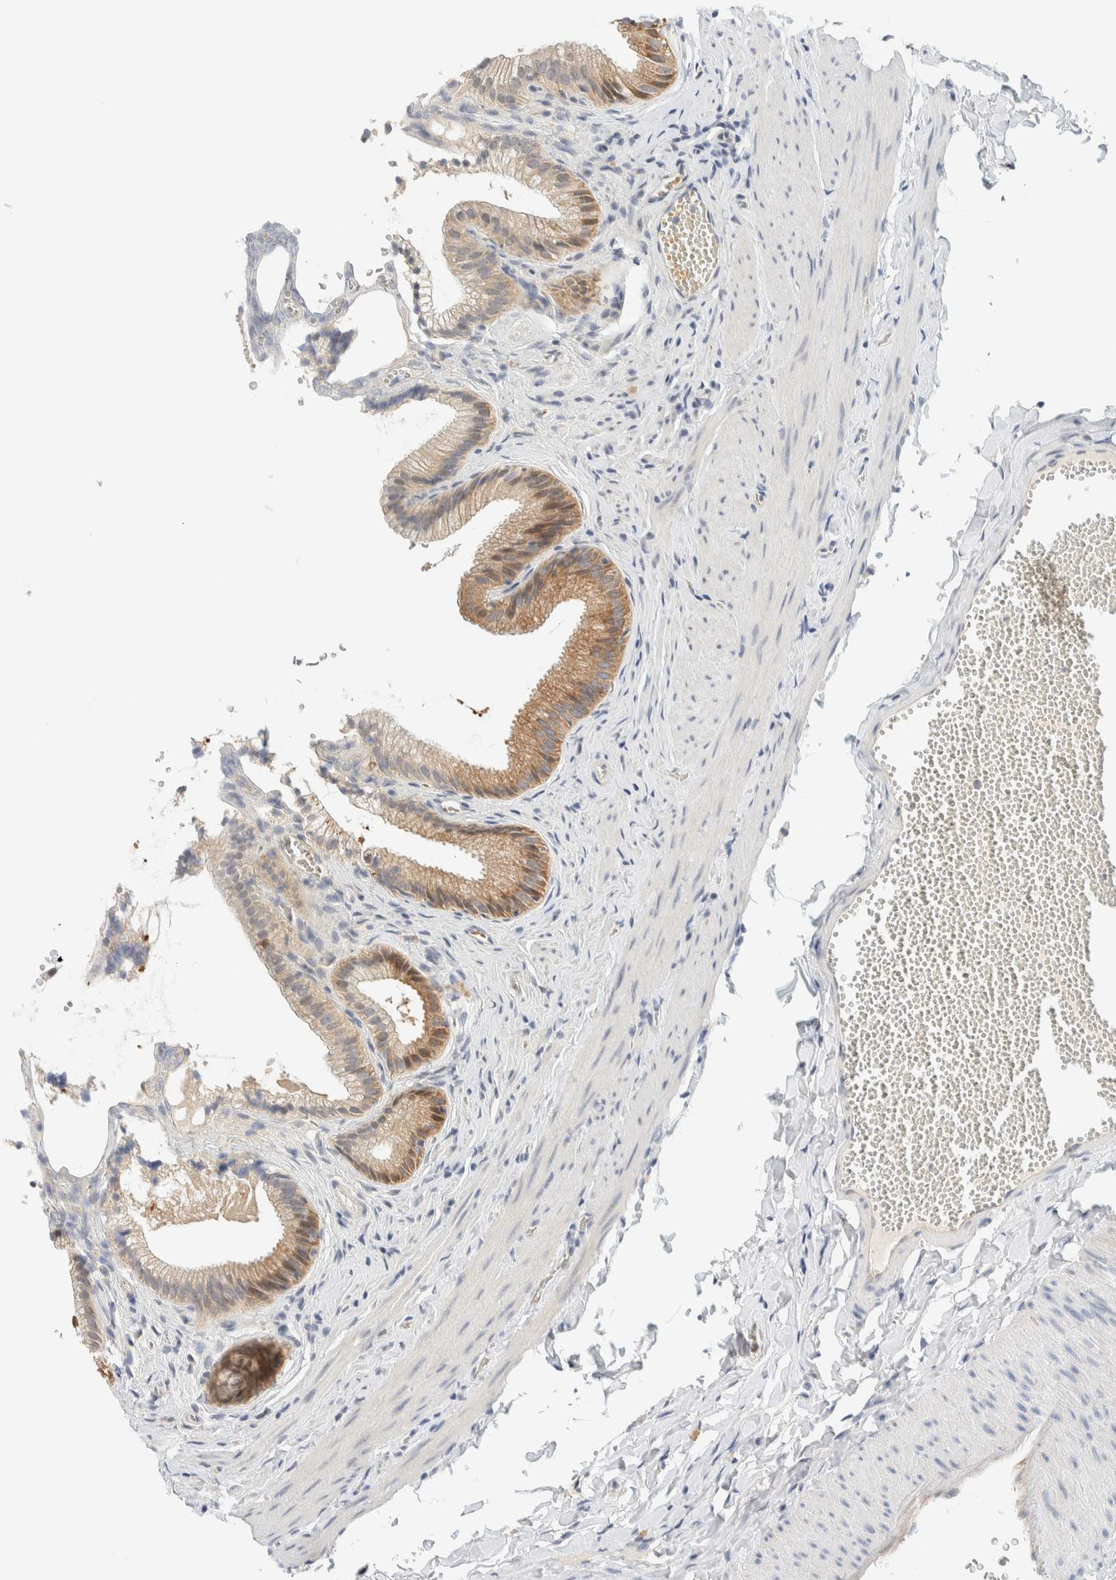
{"staining": {"intensity": "strong", "quantity": ">75%", "location": "cytoplasmic/membranous"}, "tissue": "gallbladder", "cell_type": "Glandular cells", "image_type": "normal", "snomed": [{"axis": "morphology", "description": "Normal tissue, NOS"}, {"axis": "topography", "description": "Gallbladder"}], "caption": "Protein analysis of benign gallbladder reveals strong cytoplasmic/membranous expression in about >75% of glandular cells.", "gene": "SUMF2", "patient": {"sex": "male", "age": 38}}